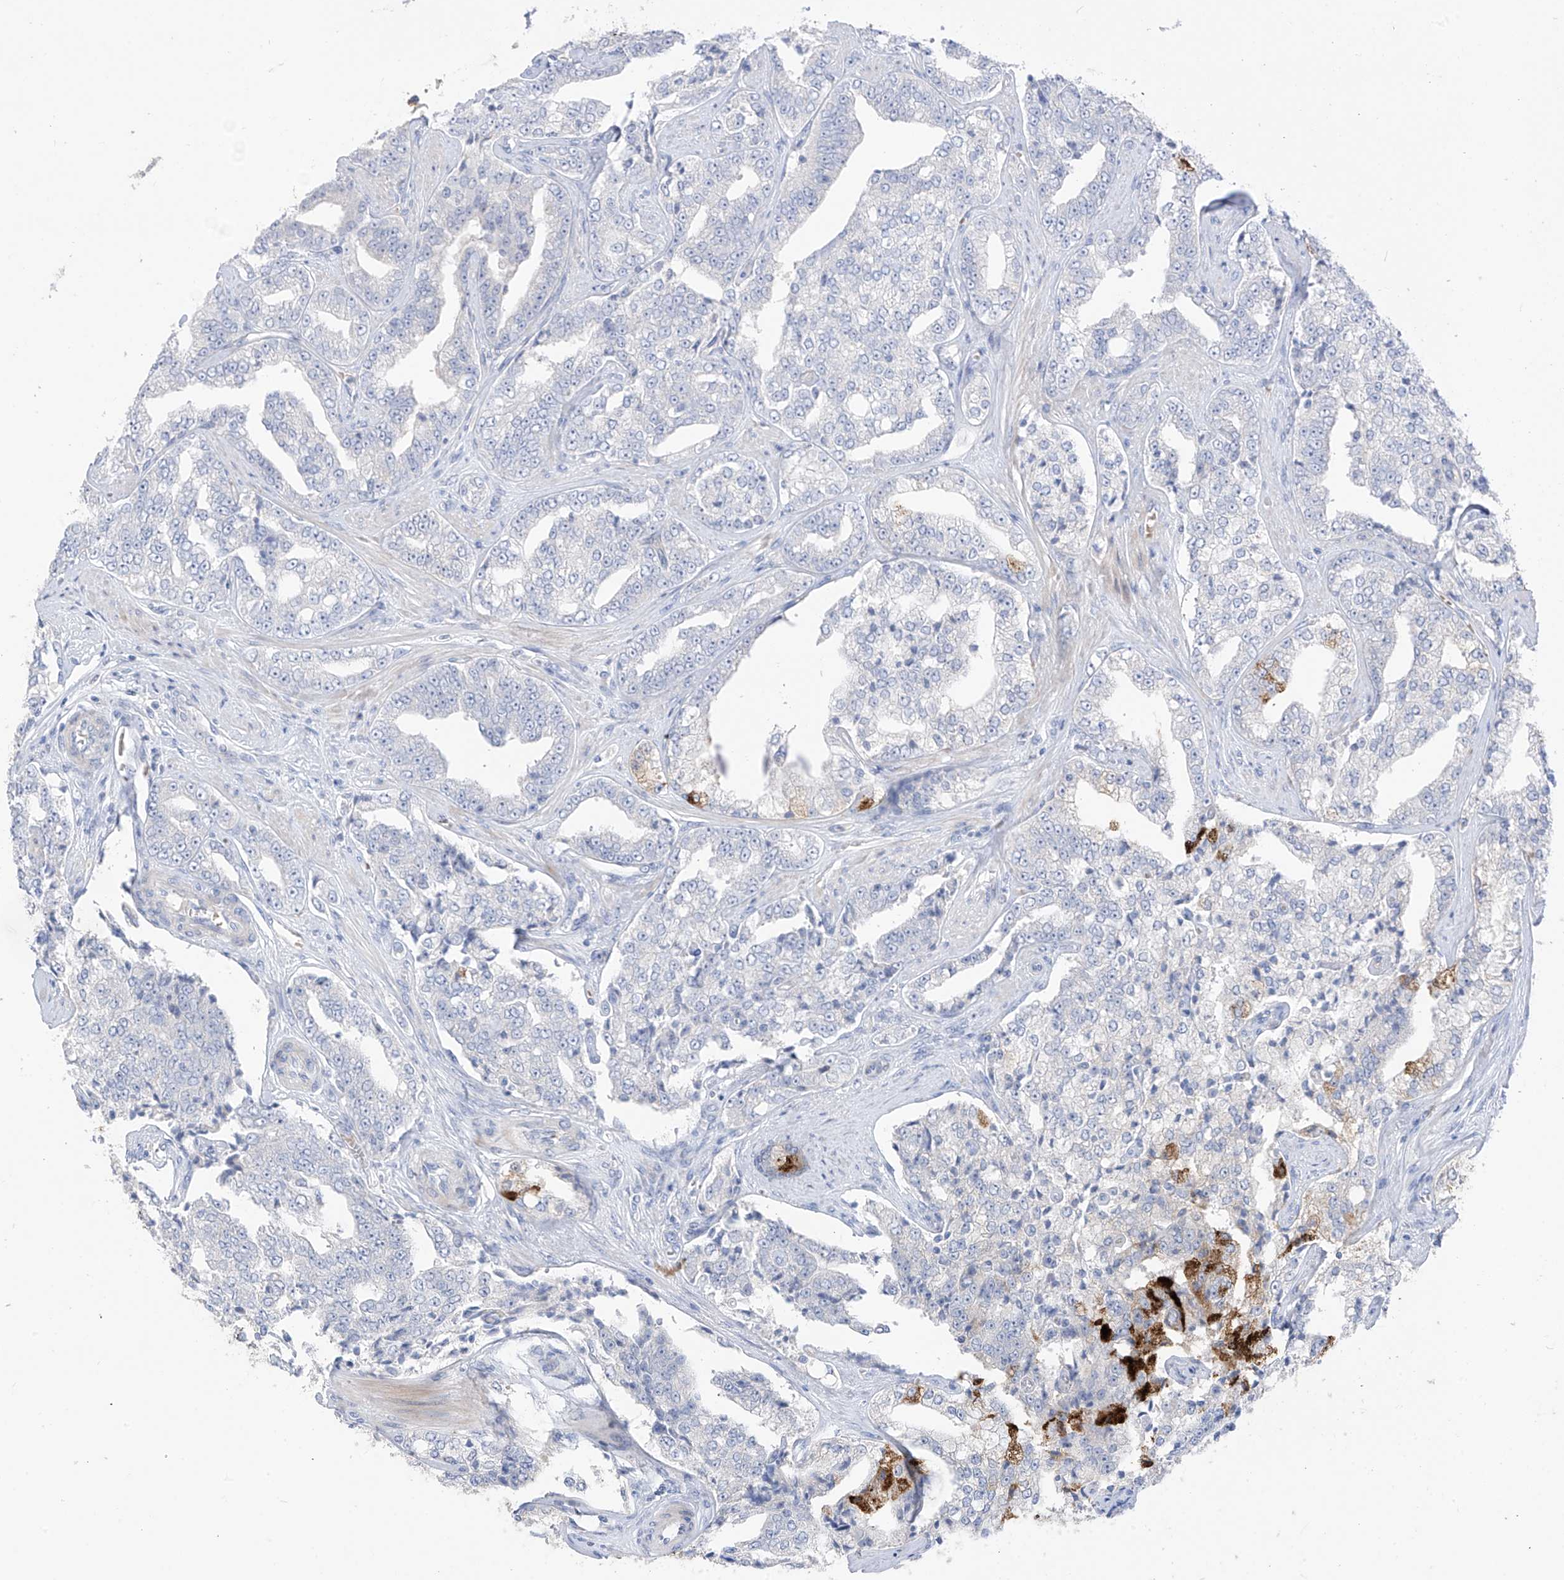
{"staining": {"intensity": "negative", "quantity": "none", "location": "none"}, "tissue": "prostate cancer", "cell_type": "Tumor cells", "image_type": "cancer", "snomed": [{"axis": "morphology", "description": "Adenocarcinoma, High grade"}, {"axis": "topography", "description": "Prostate"}], "caption": "Tumor cells are negative for protein expression in human prostate adenocarcinoma (high-grade).", "gene": "ASPRV1", "patient": {"sex": "male", "age": 71}}